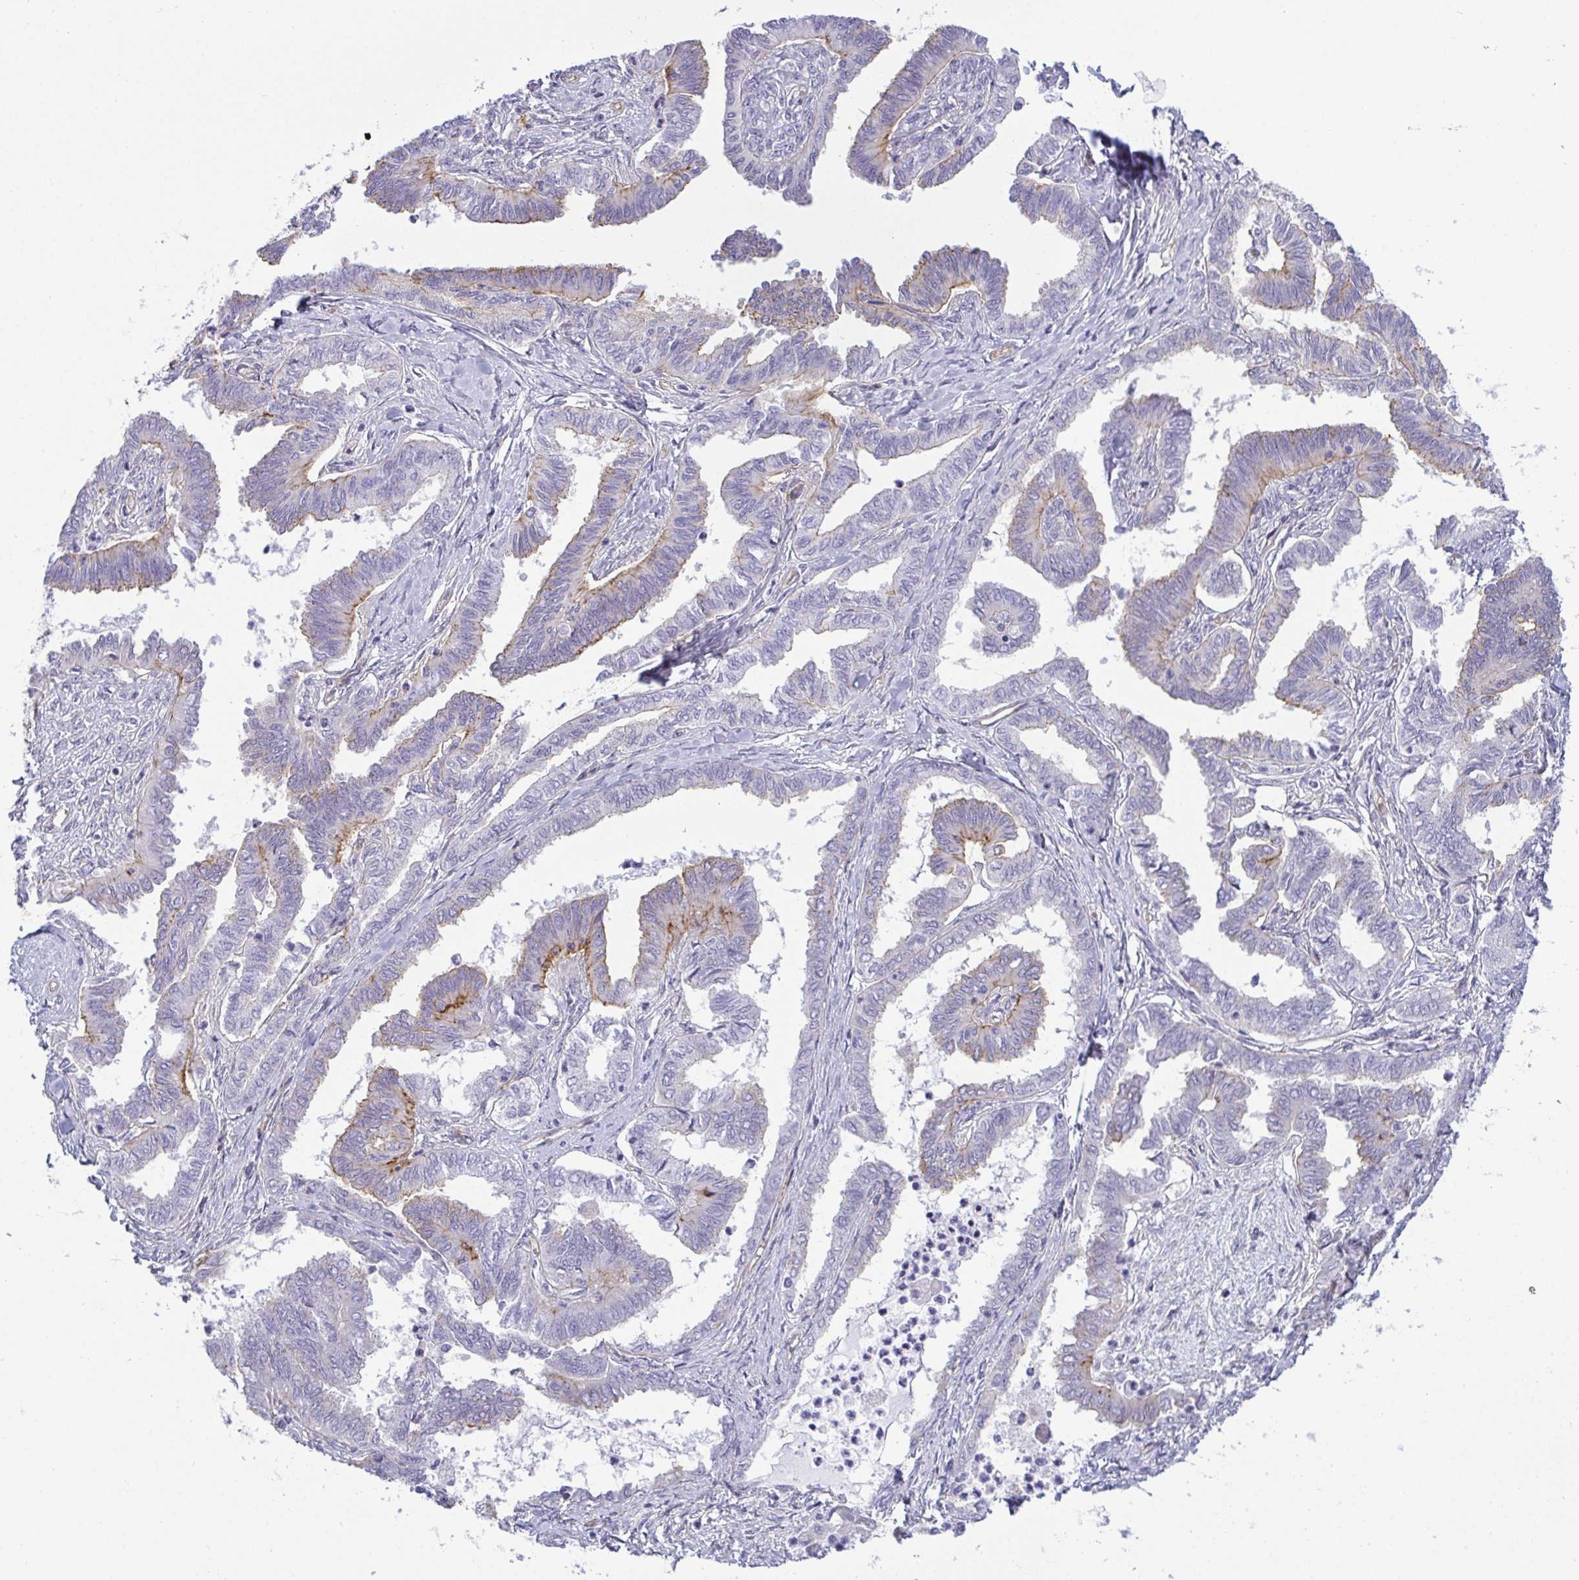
{"staining": {"intensity": "moderate", "quantity": "<25%", "location": "cytoplasmic/membranous"}, "tissue": "ovarian cancer", "cell_type": "Tumor cells", "image_type": "cancer", "snomed": [{"axis": "morphology", "description": "Carcinoma, endometroid"}, {"axis": "topography", "description": "Ovary"}], "caption": "The histopathology image demonstrates staining of ovarian endometroid carcinoma, revealing moderate cytoplasmic/membranous protein positivity (brown color) within tumor cells.", "gene": "LIMA1", "patient": {"sex": "female", "age": 70}}